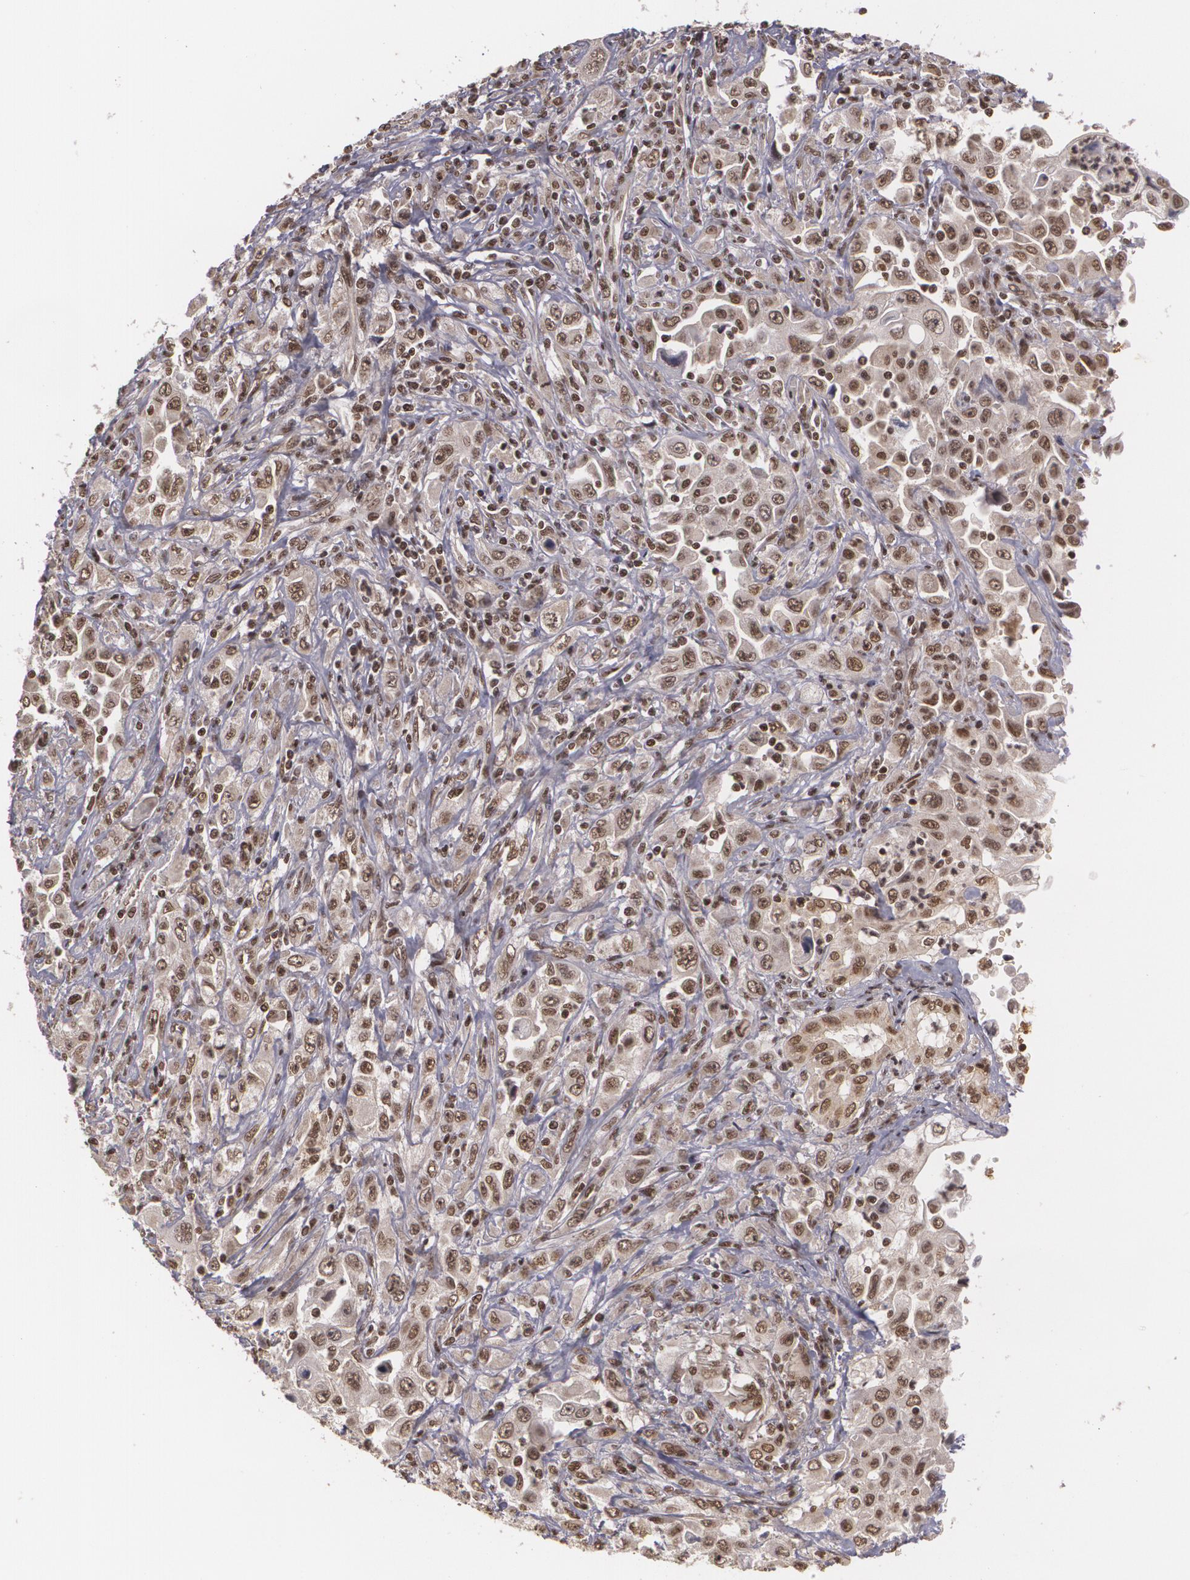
{"staining": {"intensity": "moderate", "quantity": ">75%", "location": "nuclear"}, "tissue": "pancreatic cancer", "cell_type": "Tumor cells", "image_type": "cancer", "snomed": [{"axis": "morphology", "description": "Adenocarcinoma, NOS"}, {"axis": "topography", "description": "Pancreas"}], "caption": "High-magnification brightfield microscopy of pancreatic adenocarcinoma stained with DAB (brown) and counterstained with hematoxylin (blue). tumor cells exhibit moderate nuclear positivity is present in approximately>75% of cells.", "gene": "RXRB", "patient": {"sex": "male", "age": 70}}